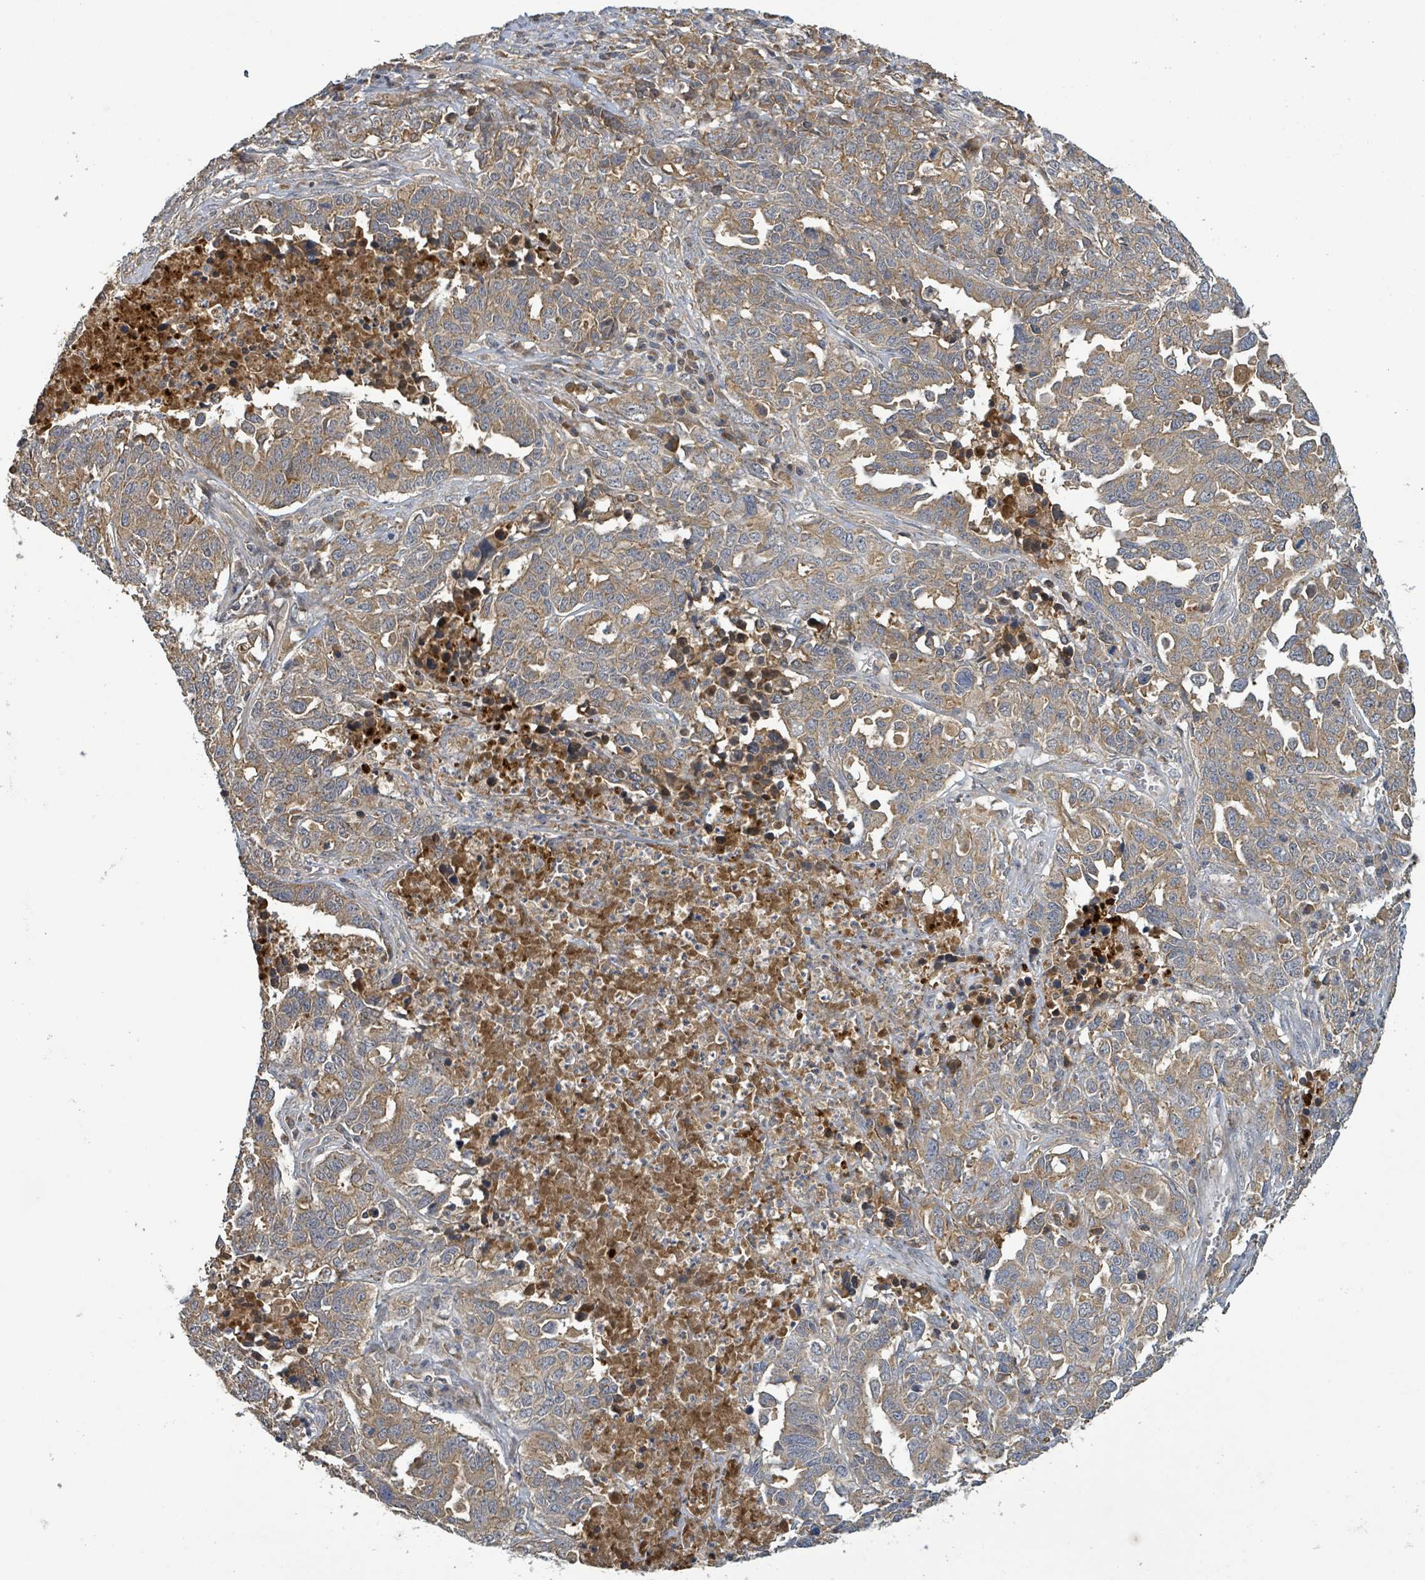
{"staining": {"intensity": "moderate", "quantity": ">75%", "location": "cytoplasmic/membranous"}, "tissue": "ovarian cancer", "cell_type": "Tumor cells", "image_type": "cancer", "snomed": [{"axis": "morphology", "description": "Carcinoma, endometroid"}, {"axis": "topography", "description": "Ovary"}], "caption": "Immunohistochemical staining of human ovarian cancer exhibits medium levels of moderate cytoplasmic/membranous protein positivity in approximately >75% of tumor cells.", "gene": "STARD4", "patient": {"sex": "female", "age": 62}}